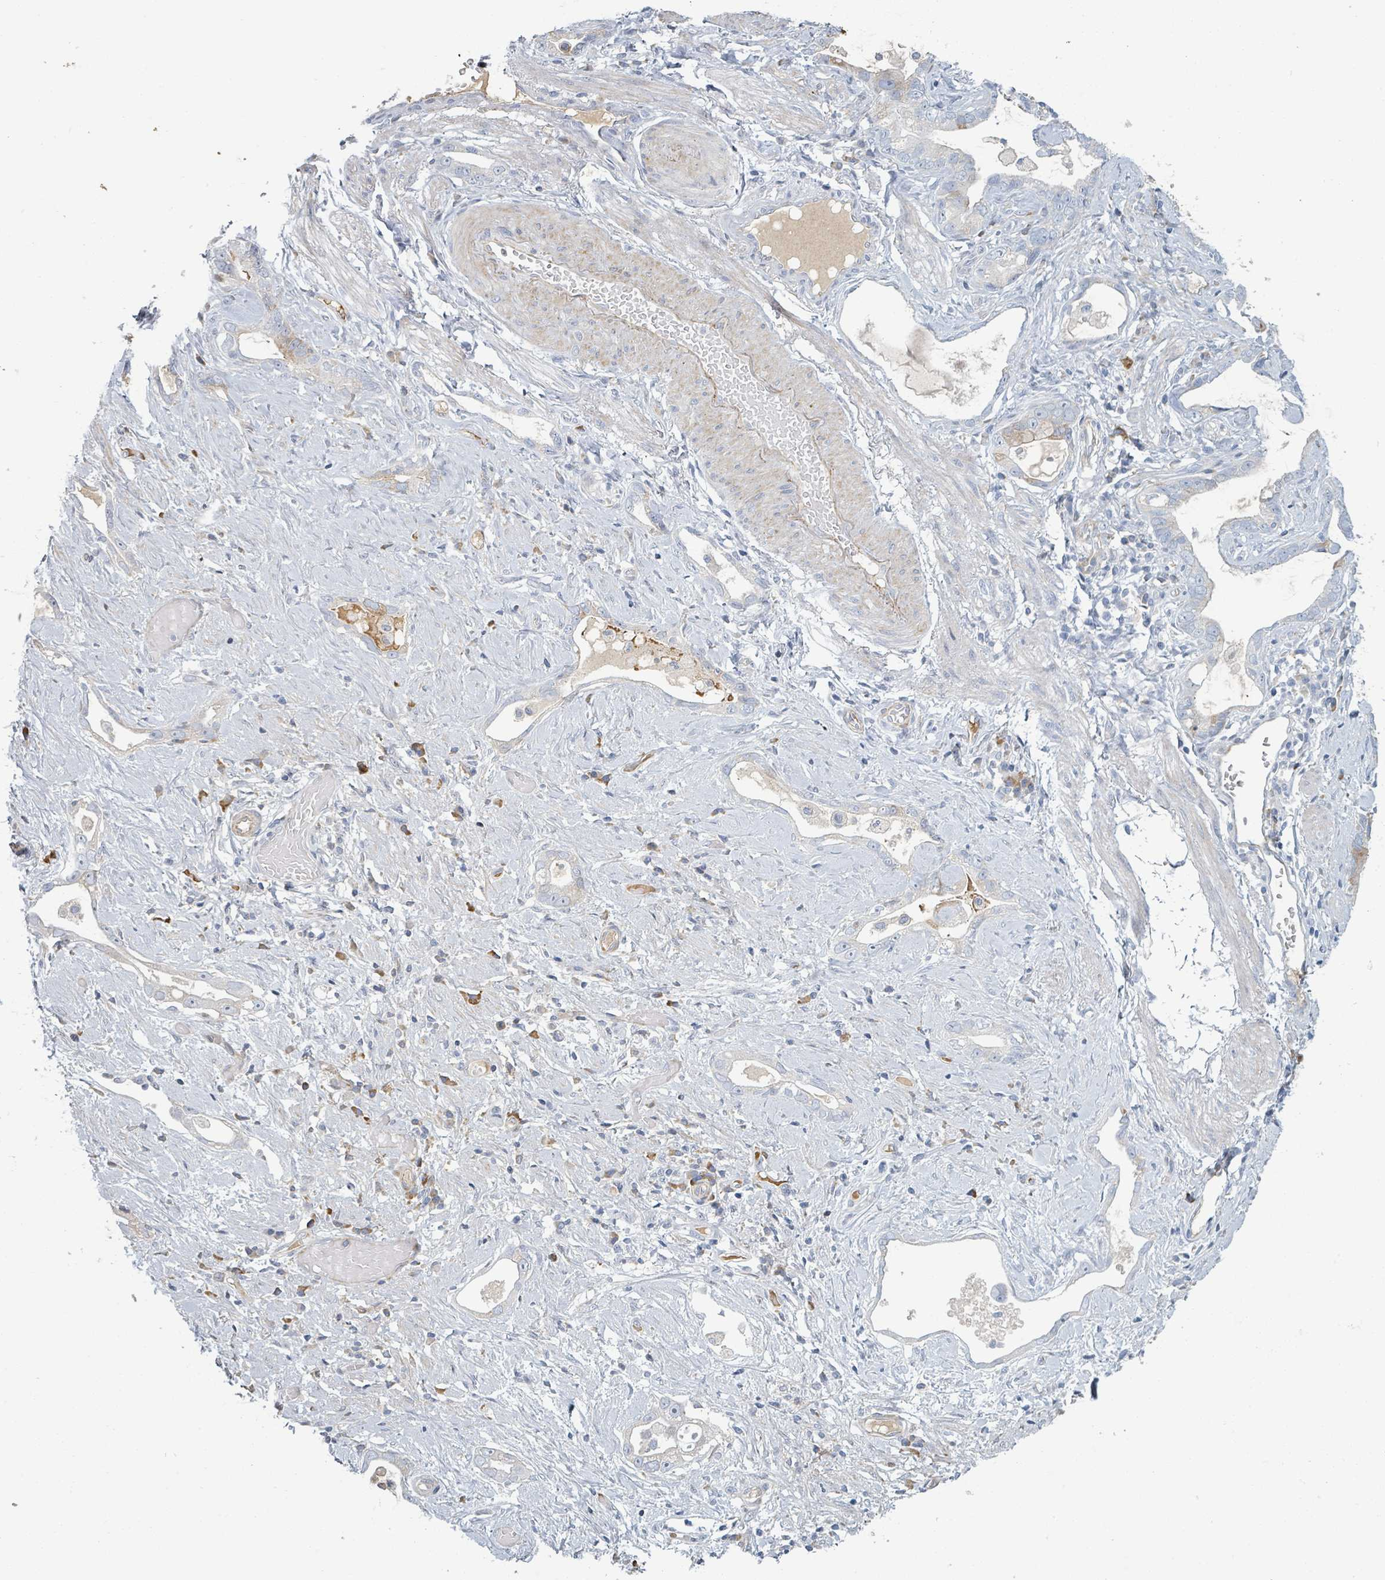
{"staining": {"intensity": "negative", "quantity": "none", "location": "none"}, "tissue": "stomach cancer", "cell_type": "Tumor cells", "image_type": "cancer", "snomed": [{"axis": "morphology", "description": "Adenocarcinoma, NOS"}, {"axis": "topography", "description": "Stomach"}], "caption": "IHC photomicrograph of neoplastic tissue: human stomach cancer stained with DAB (3,3'-diaminobenzidine) demonstrates no significant protein positivity in tumor cells.", "gene": "RAB33B", "patient": {"sex": "male", "age": 55}}